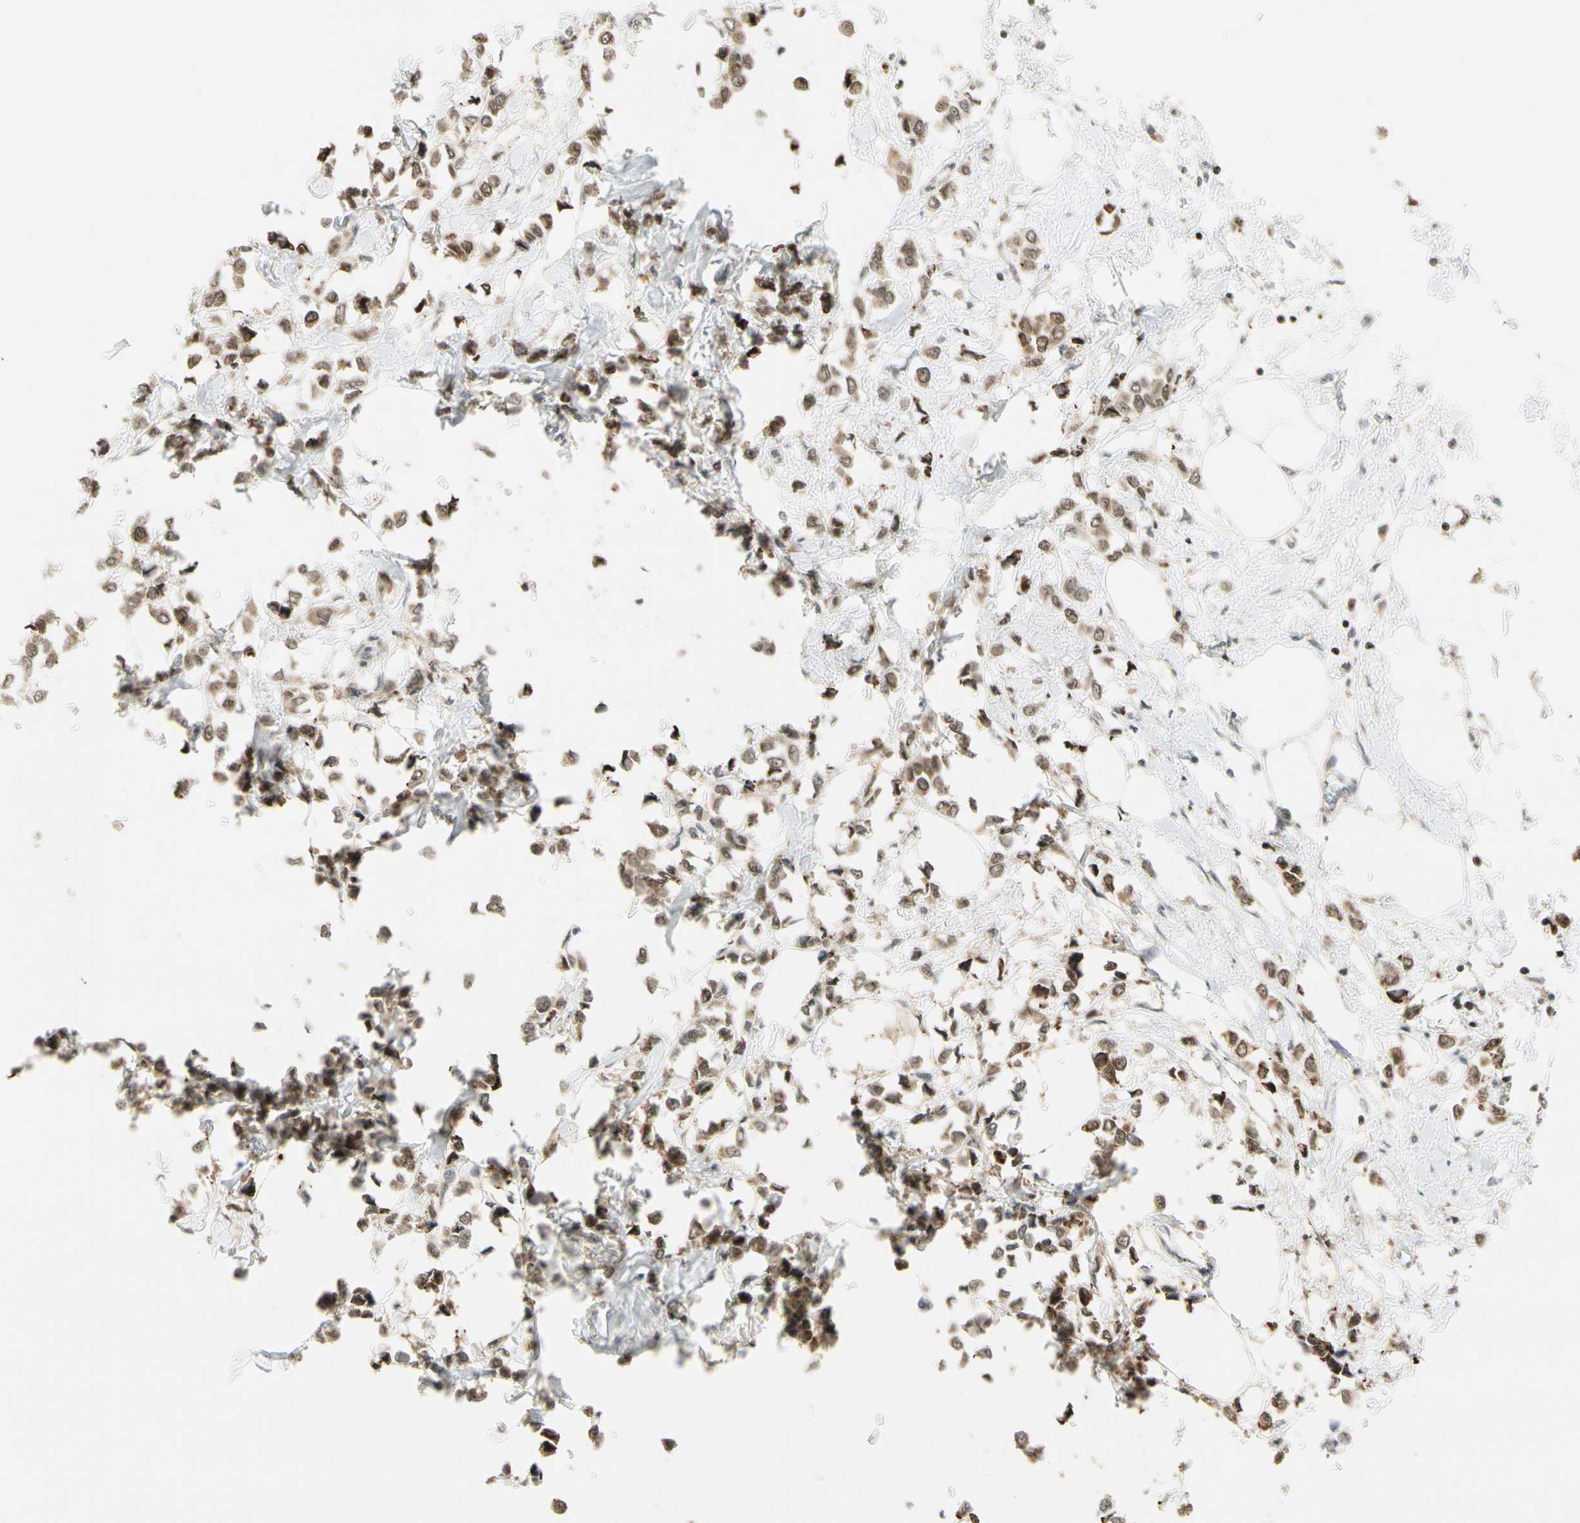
{"staining": {"intensity": "moderate", "quantity": ">75%", "location": "cytoplasmic/membranous,nuclear"}, "tissue": "breast cancer", "cell_type": "Tumor cells", "image_type": "cancer", "snomed": [{"axis": "morphology", "description": "Lobular carcinoma"}, {"axis": "topography", "description": "Breast"}], "caption": "Brown immunohistochemical staining in human lobular carcinoma (breast) shows moderate cytoplasmic/membranous and nuclear staining in about >75% of tumor cells. (DAB (3,3'-diaminobenzidine) IHC, brown staining for protein, blue staining for nuclei).", "gene": "DAXX", "patient": {"sex": "female", "age": 51}}